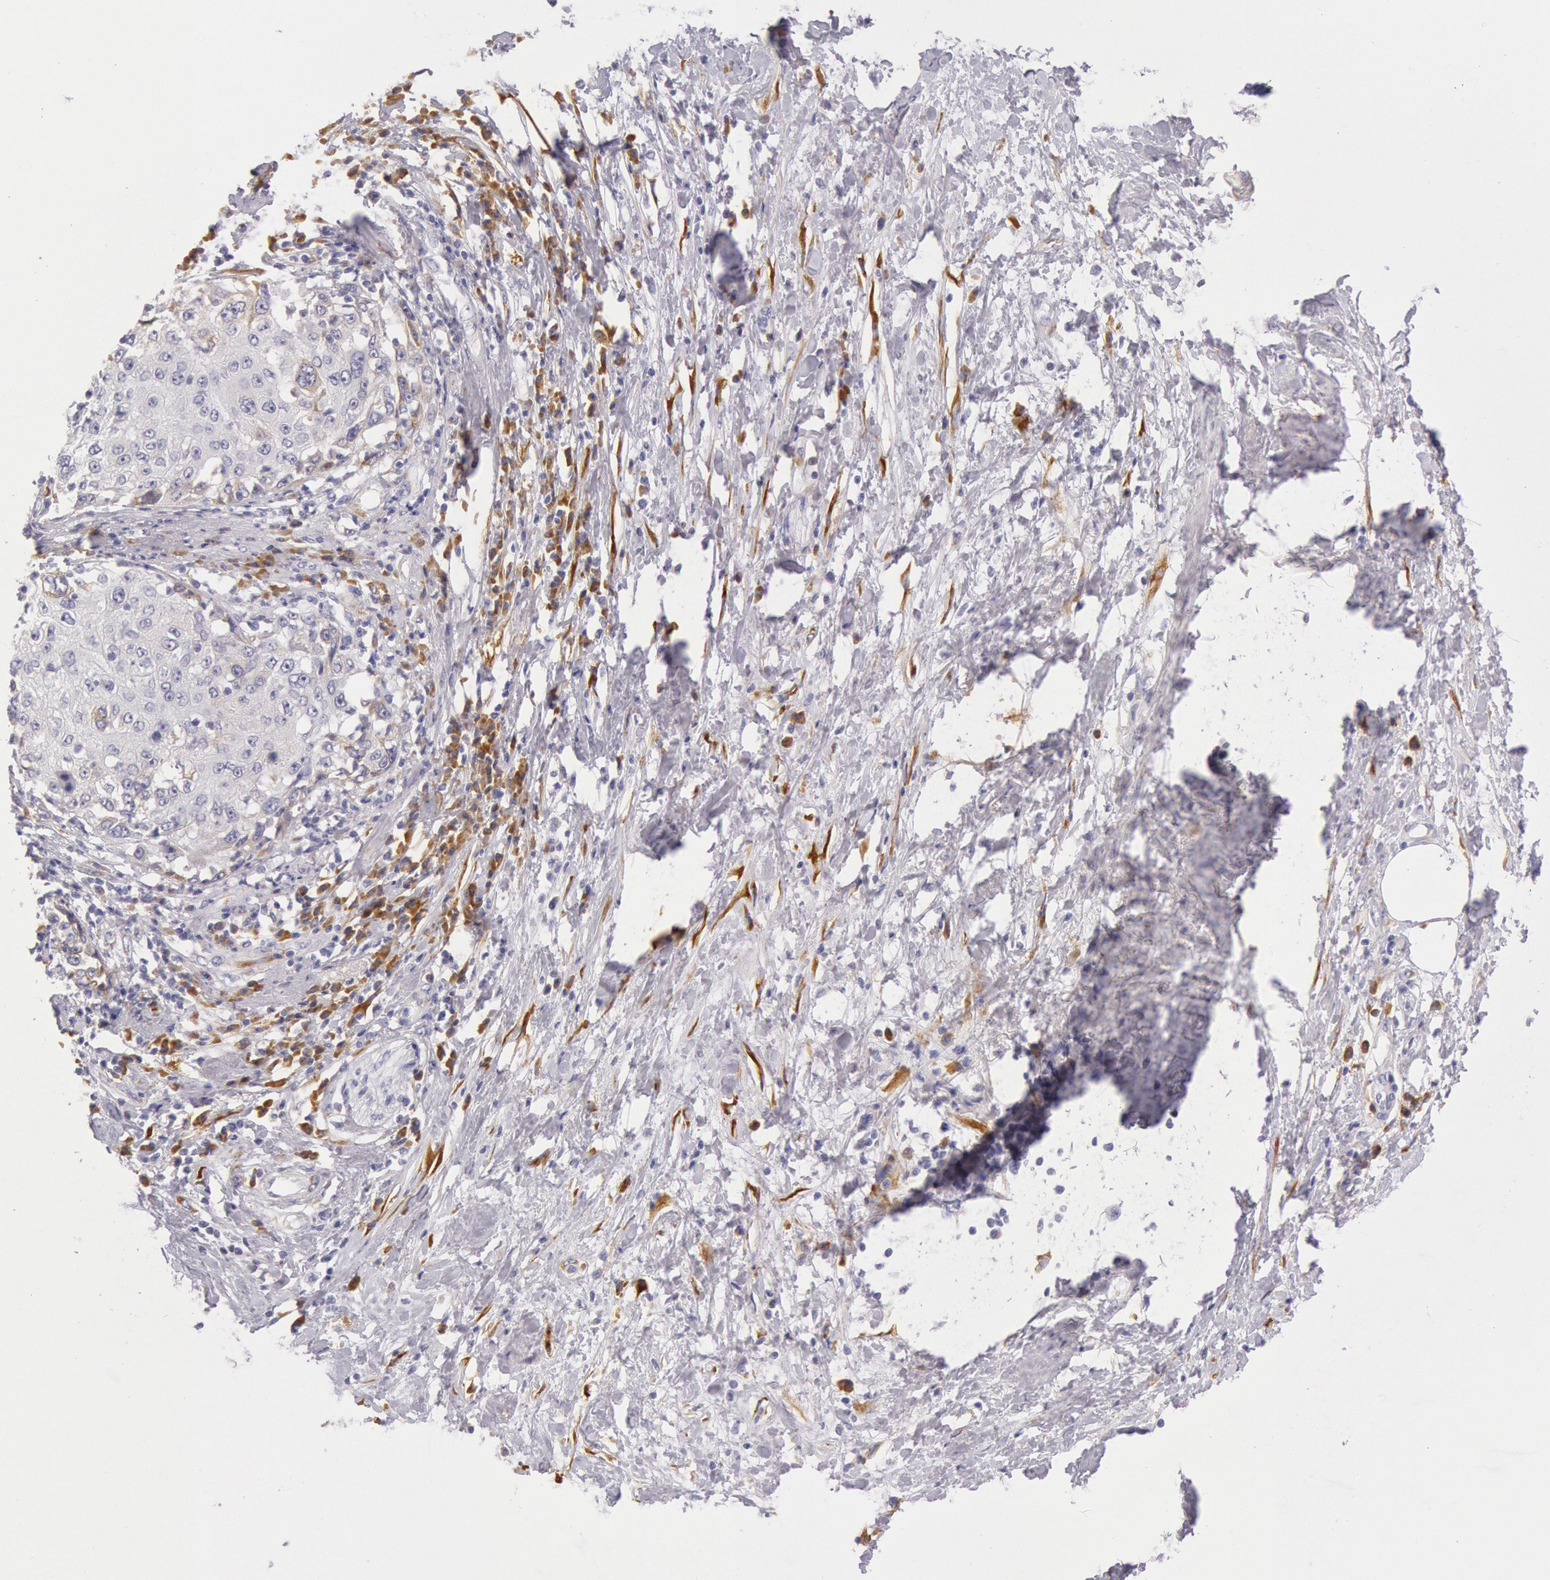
{"staining": {"intensity": "weak", "quantity": "<25%", "location": "cytoplasmic/membranous"}, "tissue": "cervical cancer", "cell_type": "Tumor cells", "image_type": "cancer", "snomed": [{"axis": "morphology", "description": "Squamous cell carcinoma, NOS"}, {"axis": "topography", "description": "Cervix"}], "caption": "Immunohistochemistry (IHC) of human cervical cancer (squamous cell carcinoma) exhibits no staining in tumor cells.", "gene": "CIDEB", "patient": {"sex": "female", "age": 57}}